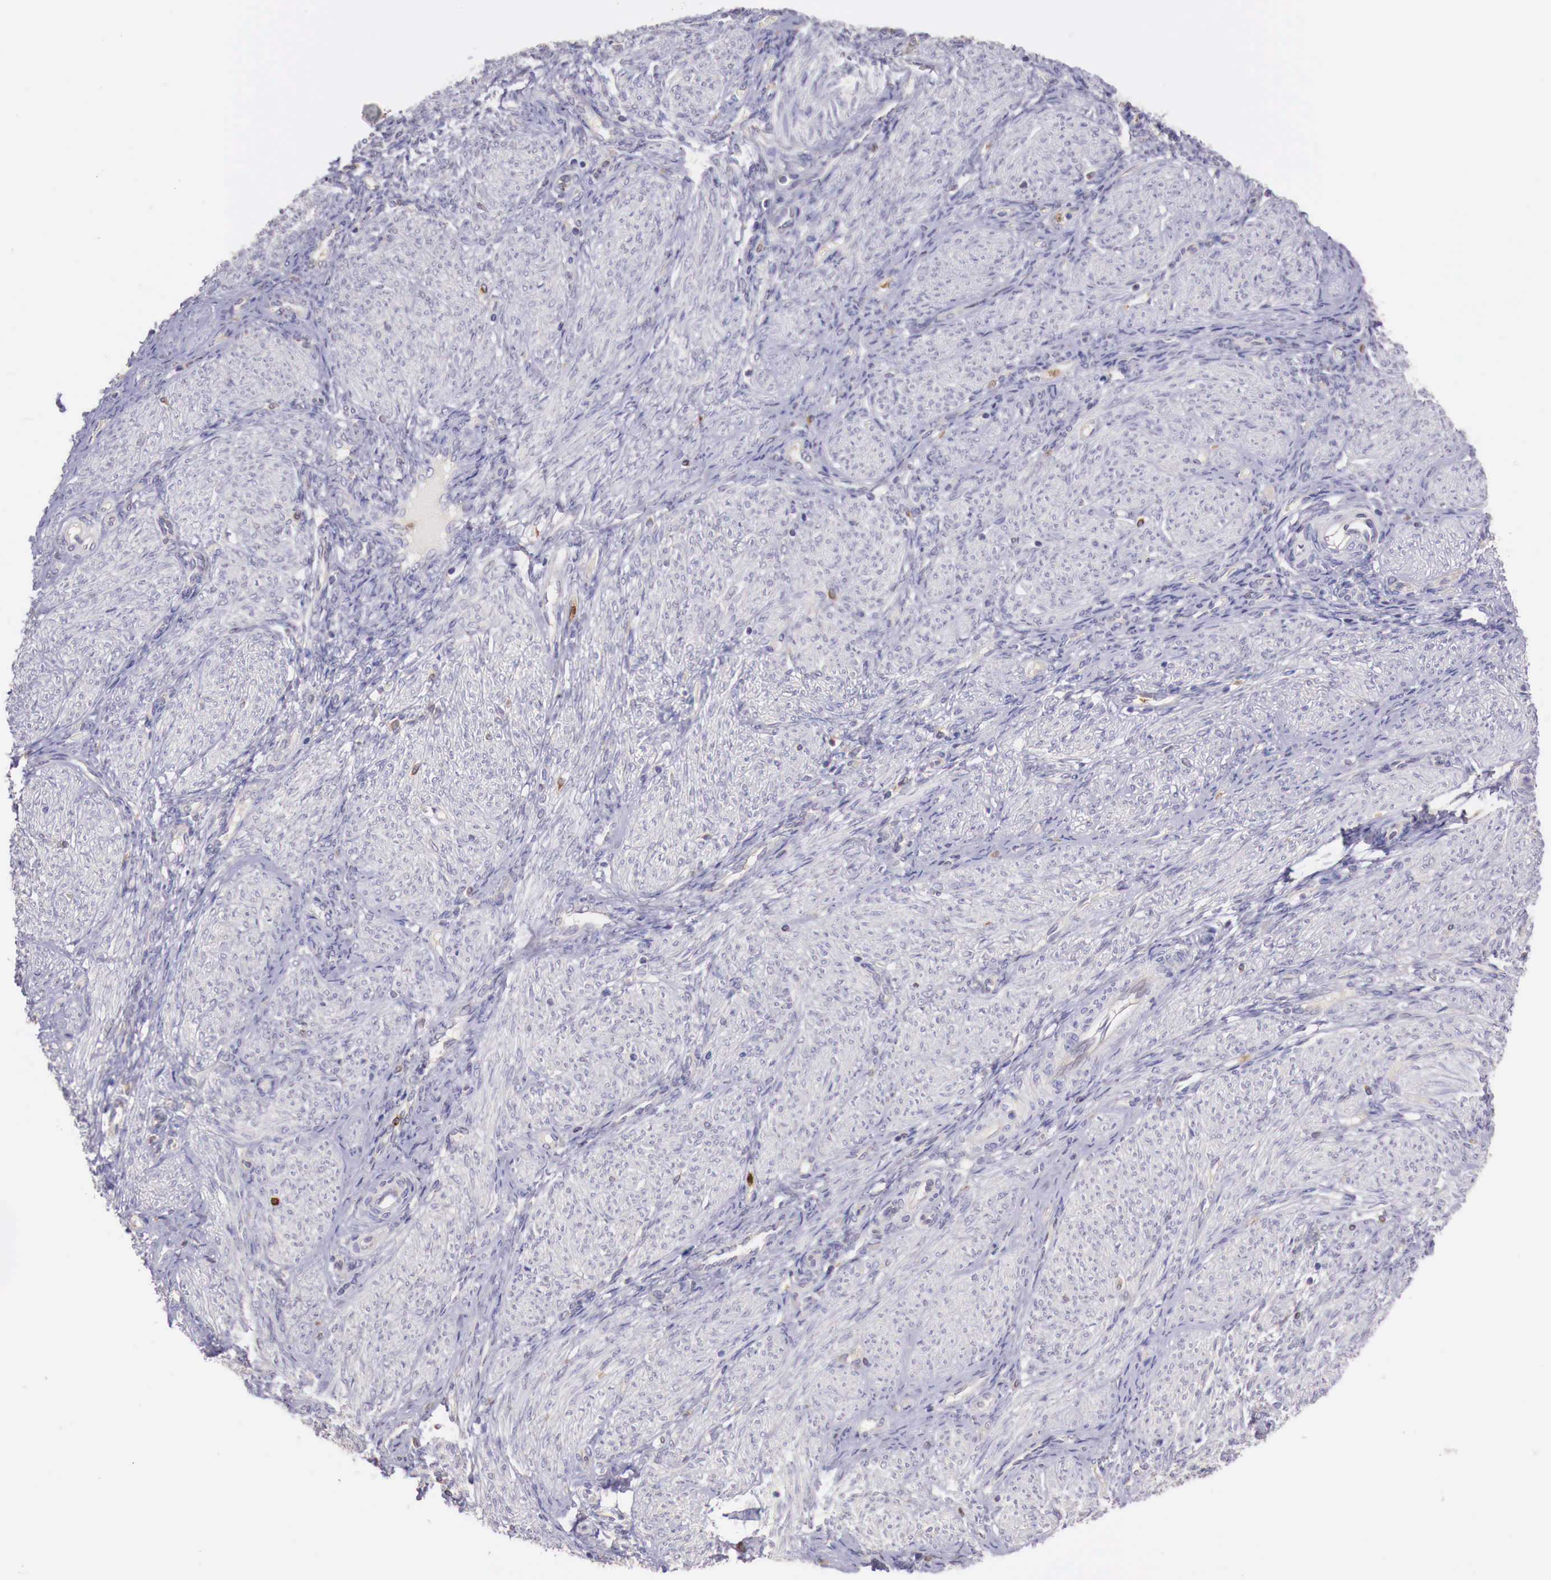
{"staining": {"intensity": "negative", "quantity": "none", "location": "none"}, "tissue": "endometrium", "cell_type": "Cells in endometrial stroma", "image_type": "normal", "snomed": [{"axis": "morphology", "description": "Normal tissue, NOS"}, {"axis": "topography", "description": "Endometrium"}], "caption": "Cells in endometrial stroma show no significant positivity in unremarkable endometrium.", "gene": "GAB2", "patient": {"sex": "female", "age": 36}}